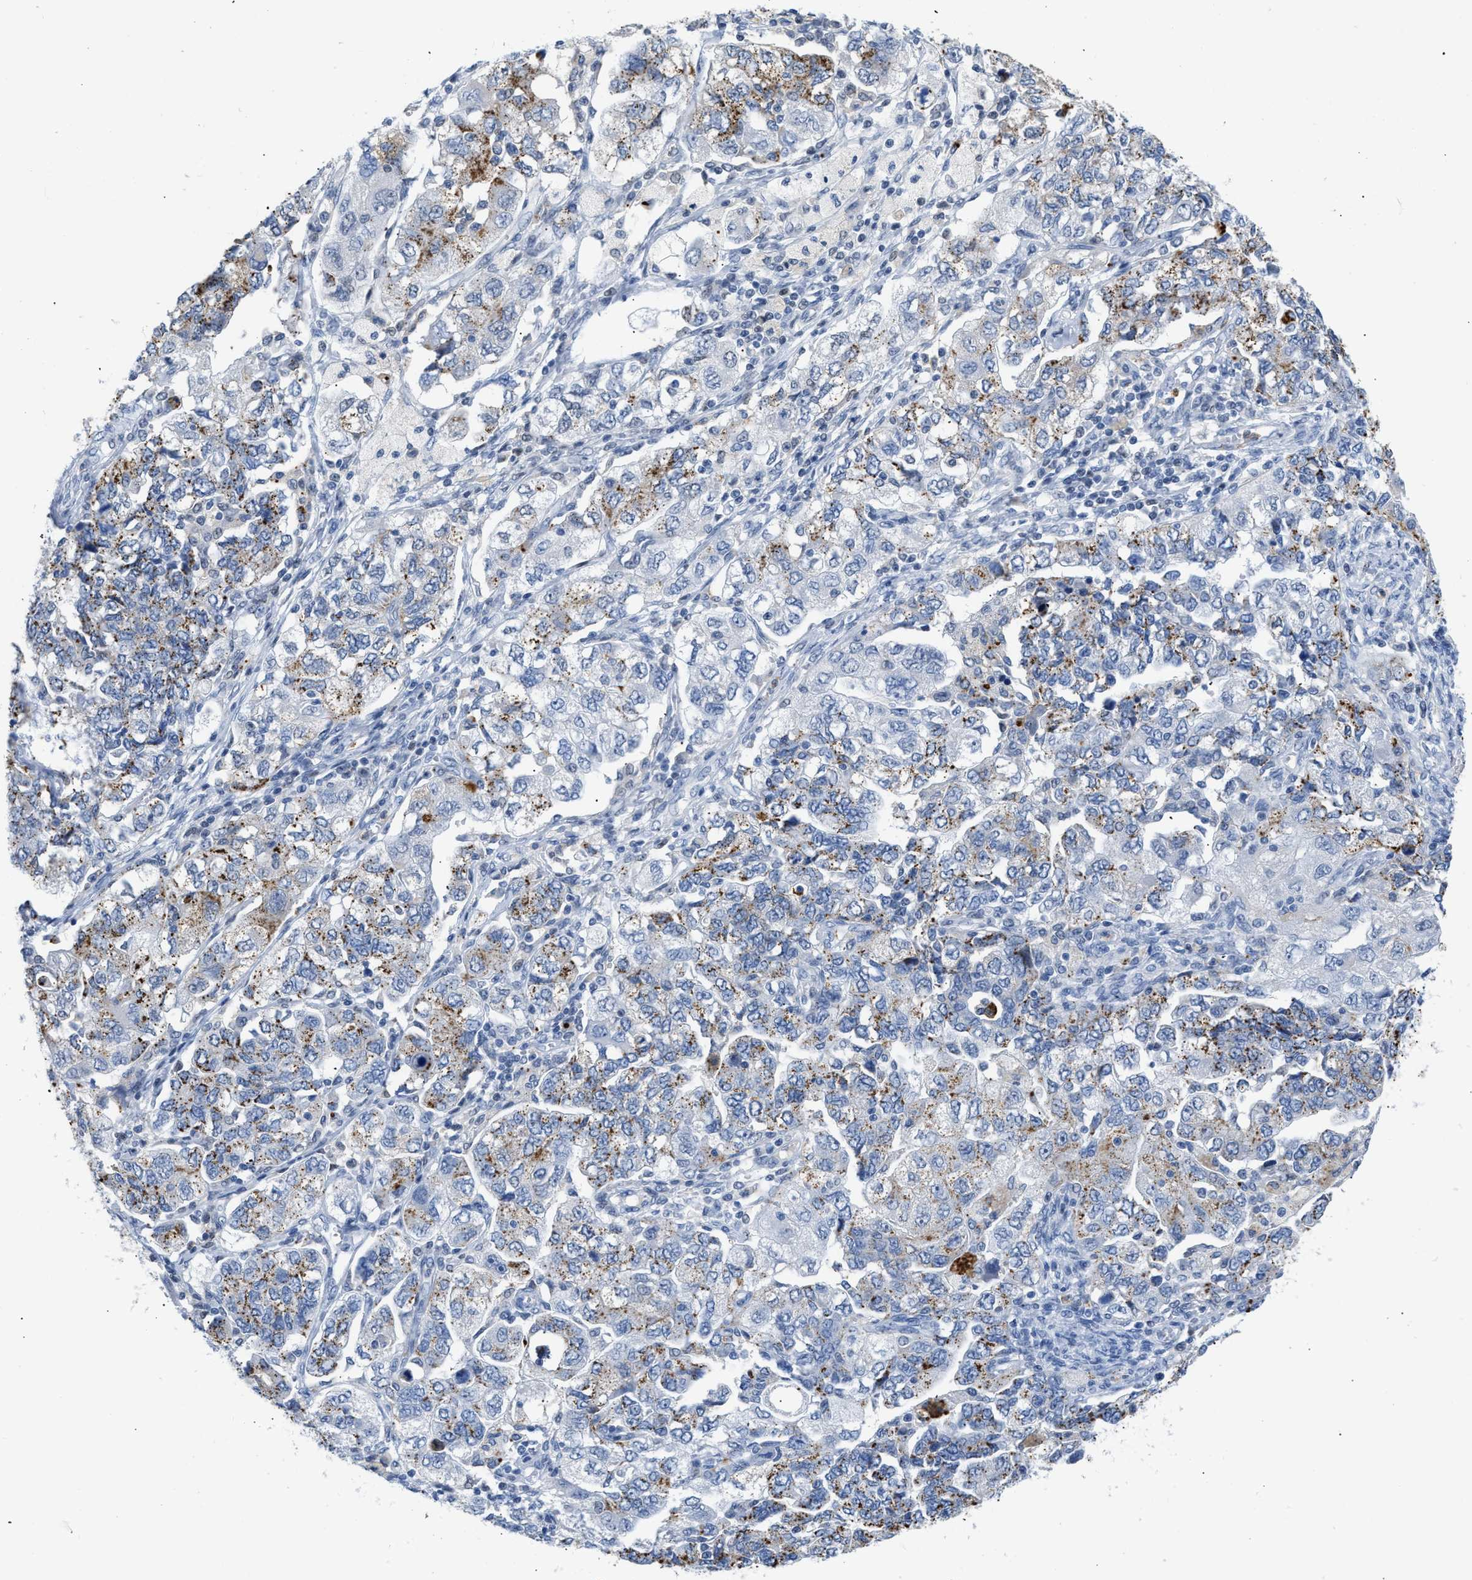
{"staining": {"intensity": "moderate", "quantity": "25%-75%", "location": "cytoplasmic/membranous"}, "tissue": "ovarian cancer", "cell_type": "Tumor cells", "image_type": "cancer", "snomed": [{"axis": "morphology", "description": "Carcinoma, NOS"}, {"axis": "morphology", "description": "Cystadenocarcinoma, serous, NOS"}, {"axis": "topography", "description": "Ovary"}], "caption": "IHC of human ovarian cancer (serous cystadenocarcinoma) shows medium levels of moderate cytoplasmic/membranous staining in approximately 25%-75% of tumor cells.", "gene": "BOLL", "patient": {"sex": "female", "age": 69}}